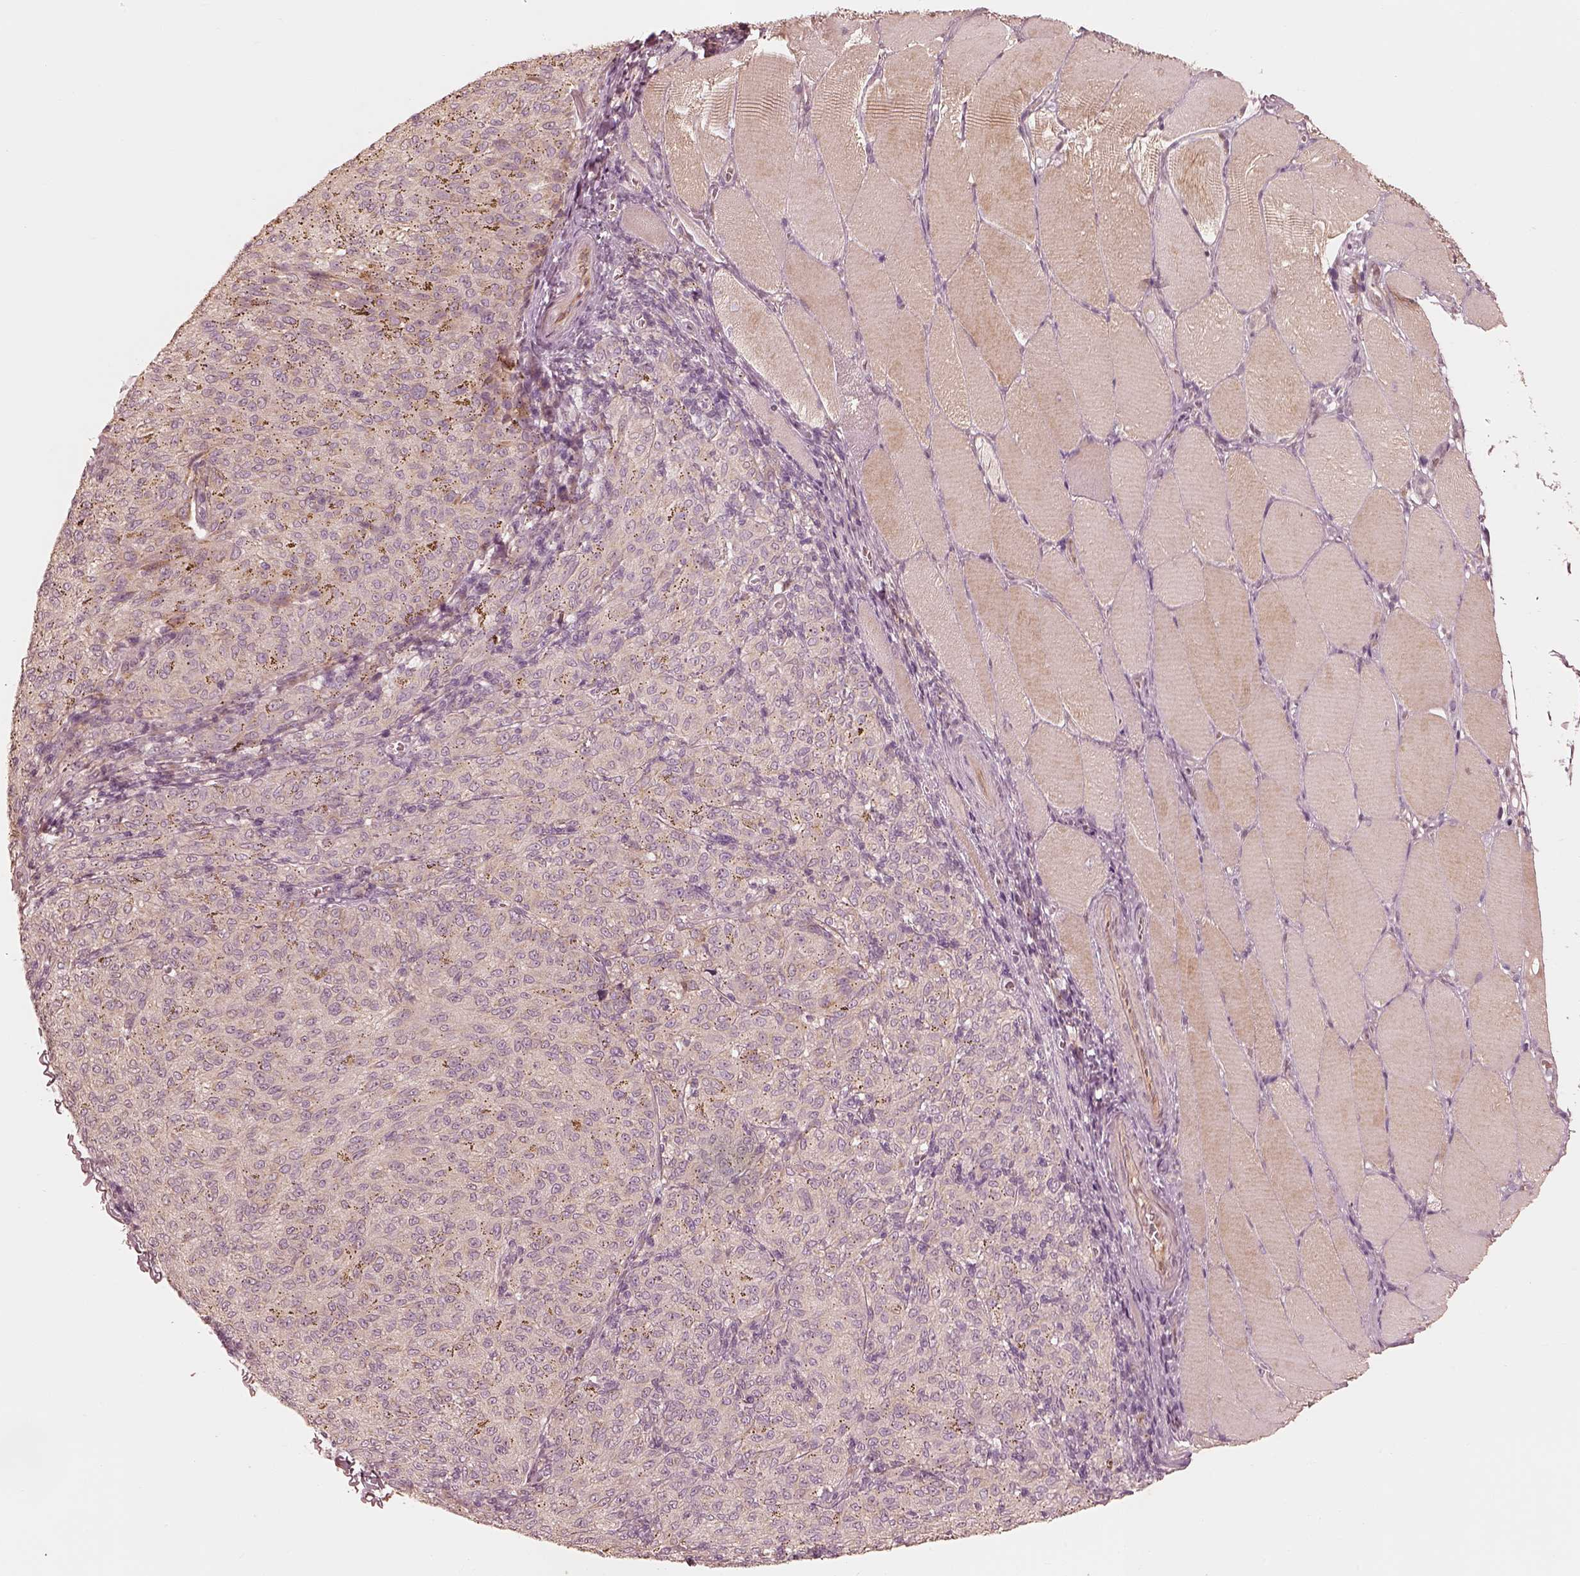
{"staining": {"intensity": "negative", "quantity": "none", "location": "none"}, "tissue": "melanoma", "cell_type": "Tumor cells", "image_type": "cancer", "snomed": [{"axis": "morphology", "description": "Malignant melanoma, NOS"}, {"axis": "topography", "description": "Skin"}], "caption": "Immunohistochemistry micrograph of neoplastic tissue: human malignant melanoma stained with DAB (3,3'-diaminobenzidine) exhibits no significant protein positivity in tumor cells. (Immunohistochemistry, brightfield microscopy, high magnification).", "gene": "WLS", "patient": {"sex": "female", "age": 72}}